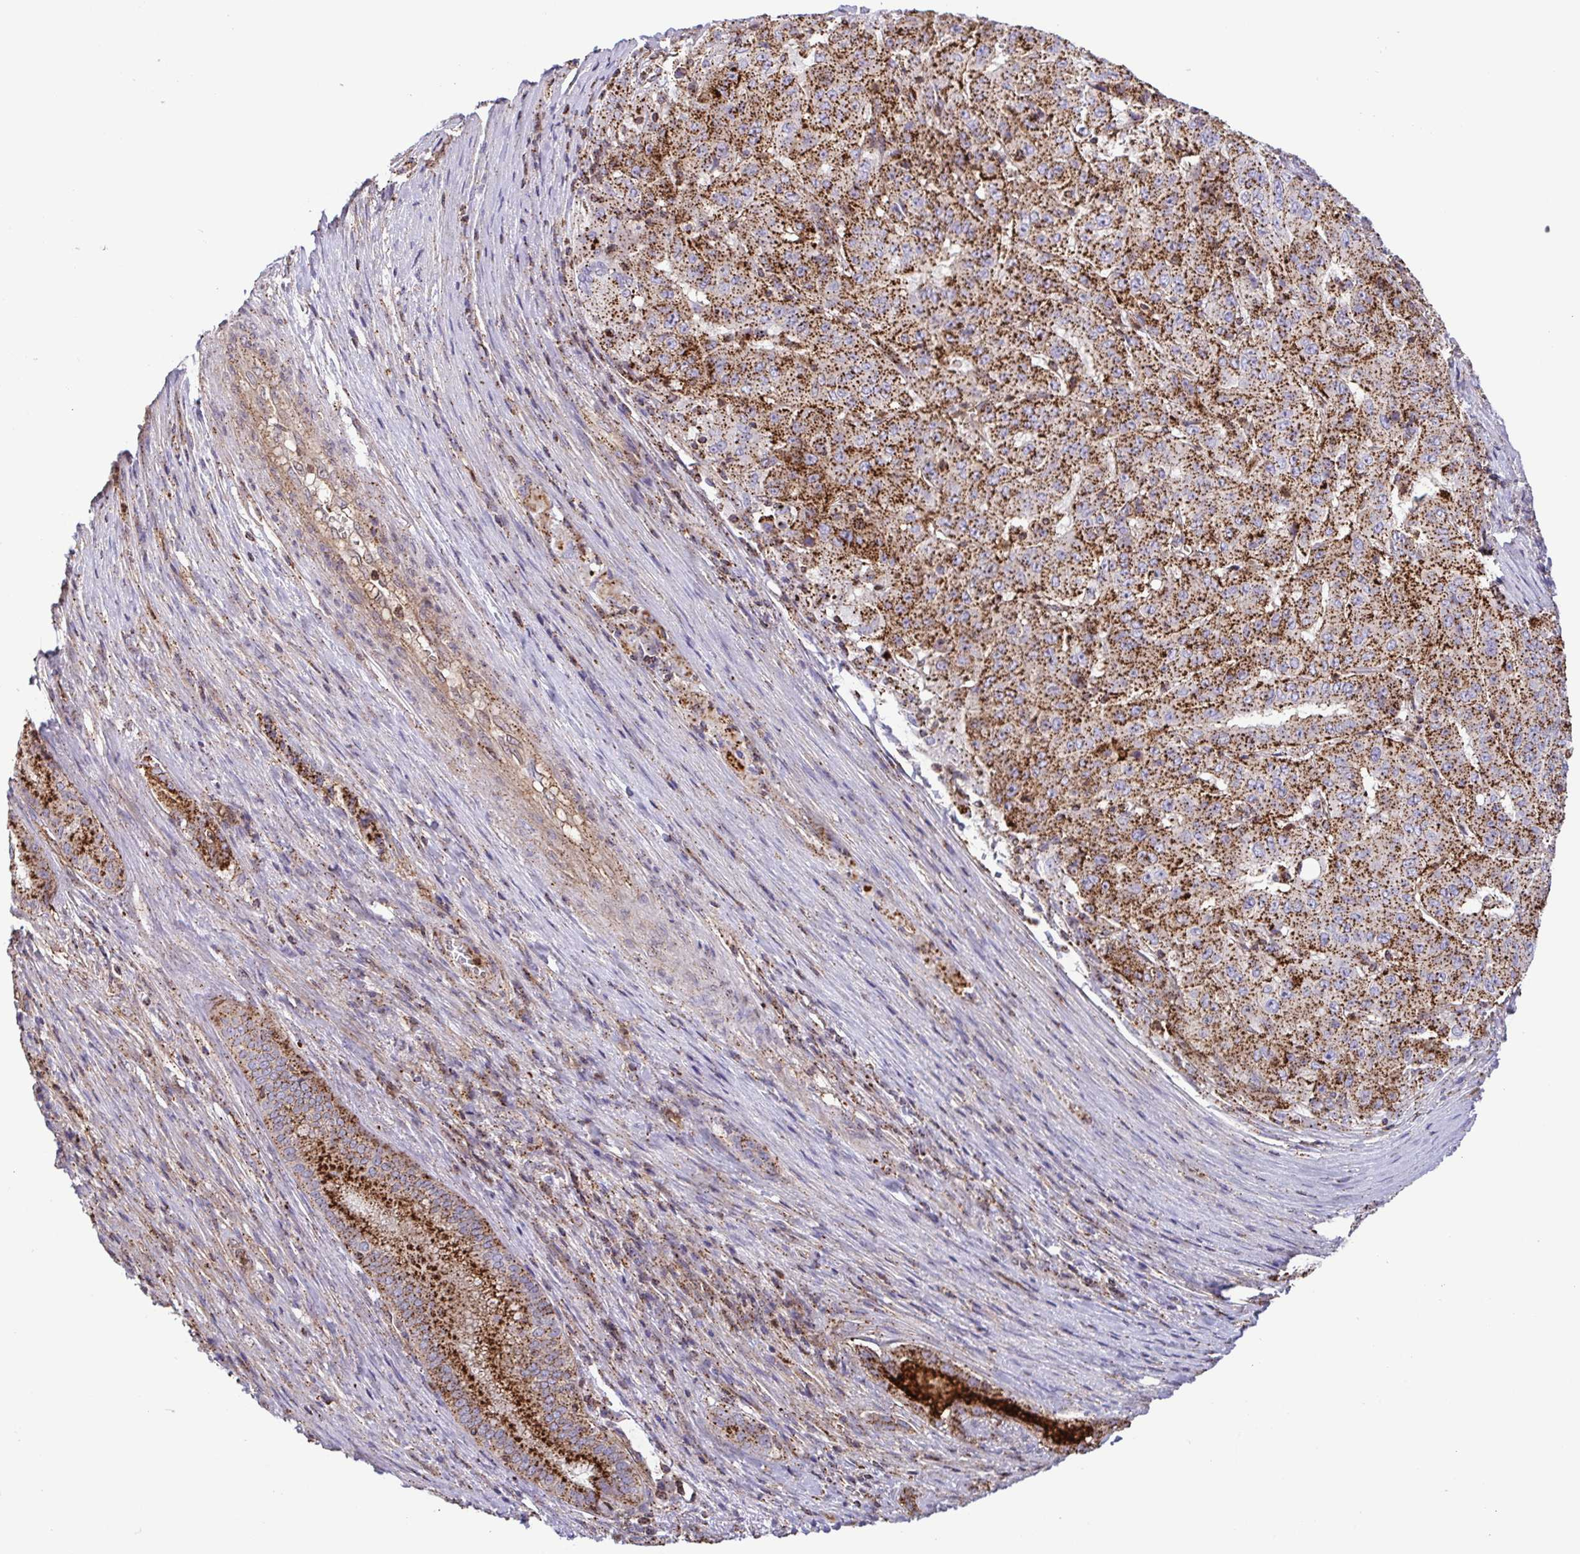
{"staining": {"intensity": "strong", "quantity": ">75%", "location": "cytoplasmic/membranous"}, "tissue": "pancreatic cancer", "cell_type": "Tumor cells", "image_type": "cancer", "snomed": [{"axis": "morphology", "description": "Adenocarcinoma, NOS"}, {"axis": "topography", "description": "Pancreas"}], "caption": "Immunohistochemistry histopathology image of neoplastic tissue: human adenocarcinoma (pancreatic) stained using immunohistochemistry displays high levels of strong protein expression localized specifically in the cytoplasmic/membranous of tumor cells, appearing as a cytoplasmic/membranous brown color.", "gene": "CHMP1B", "patient": {"sex": "male", "age": 63}}